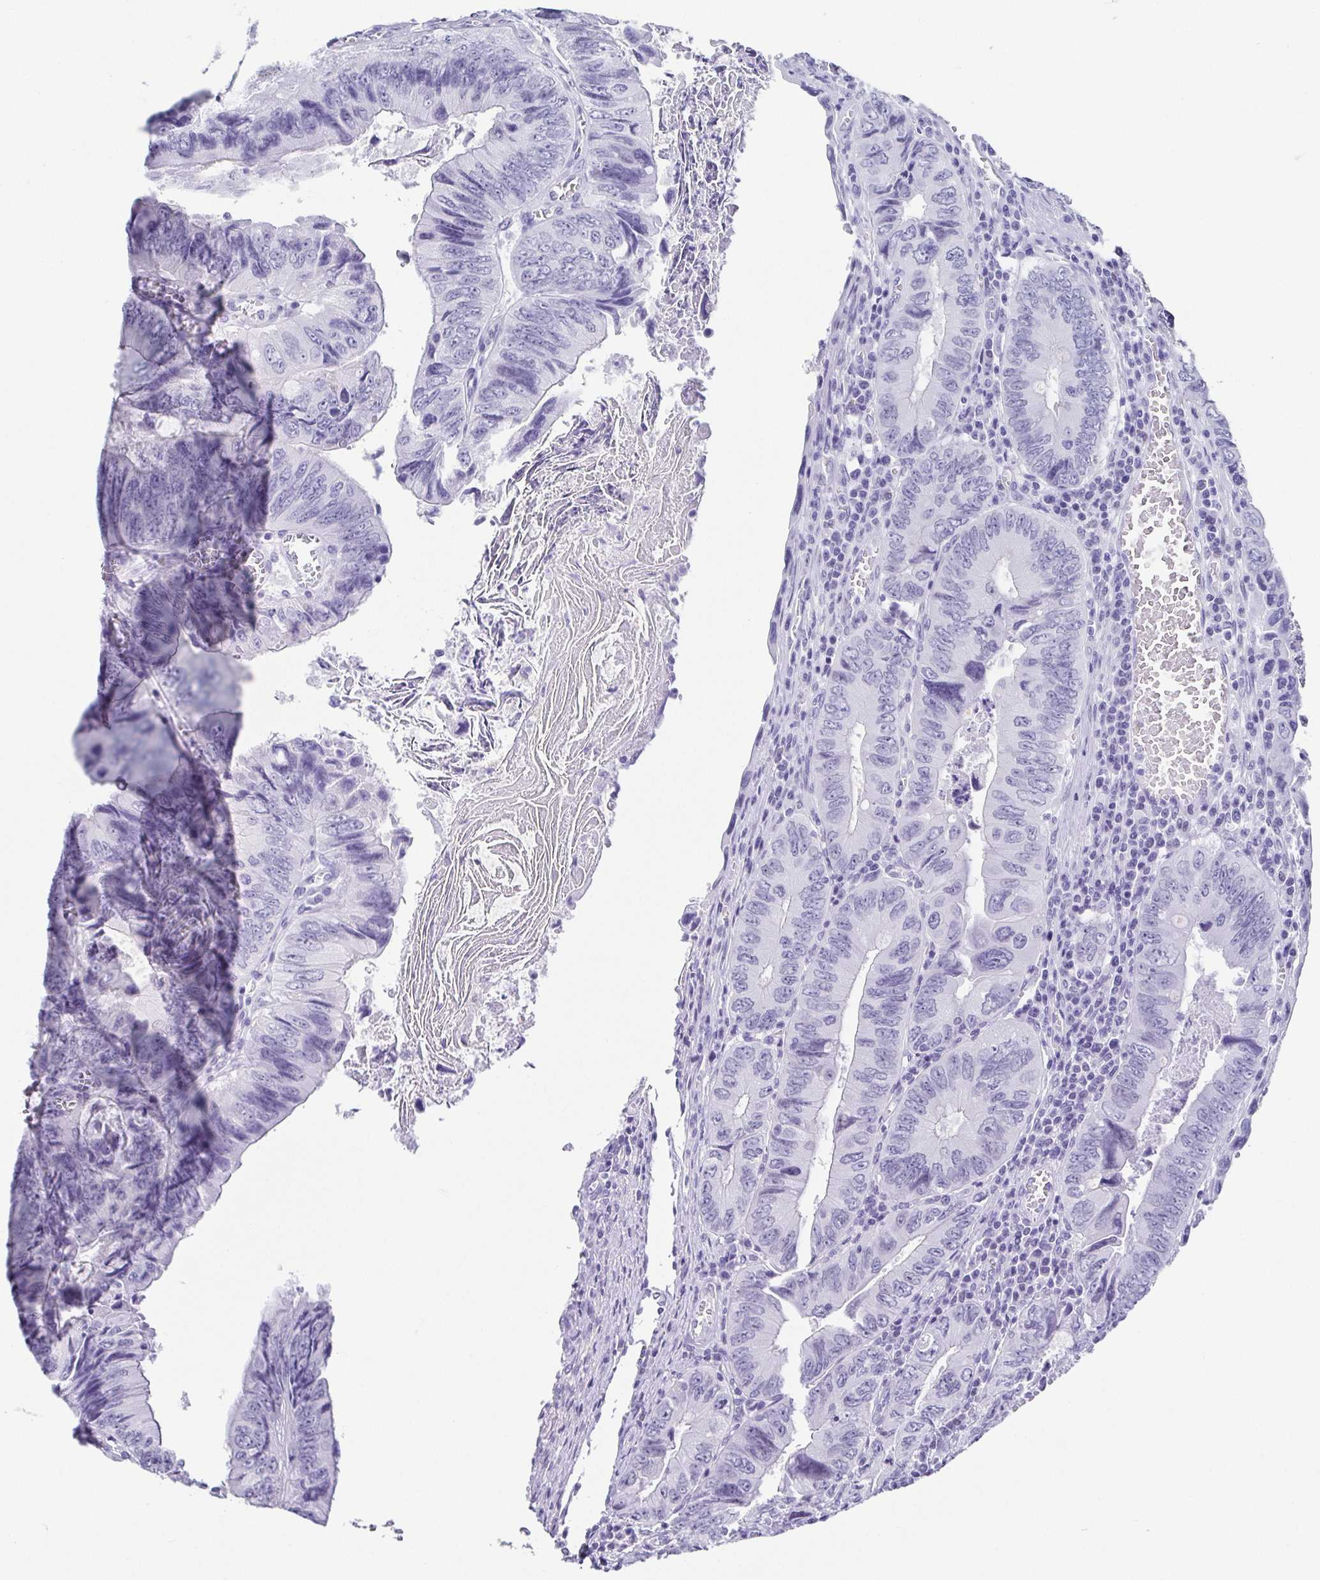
{"staining": {"intensity": "negative", "quantity": "none", "location": "none"}, "tissue": "colorectal cancer", "cell_type": "Tumor cells", "image_type": "cancer", "snomed": [{"axis": "morphology", "description": "Adenocarcinoma, NOS"}, {"axis": "topography", "description": "Colon"}], "caption": "This micrograph is of adenocarcinoma (colorectal) stained with IHC to label a protein in brown with the nuclei are counter-stained blue. There is no positivity in tumor cells.", "gene": "ESX1", "patient": {"sex": "female", "age": 84}}